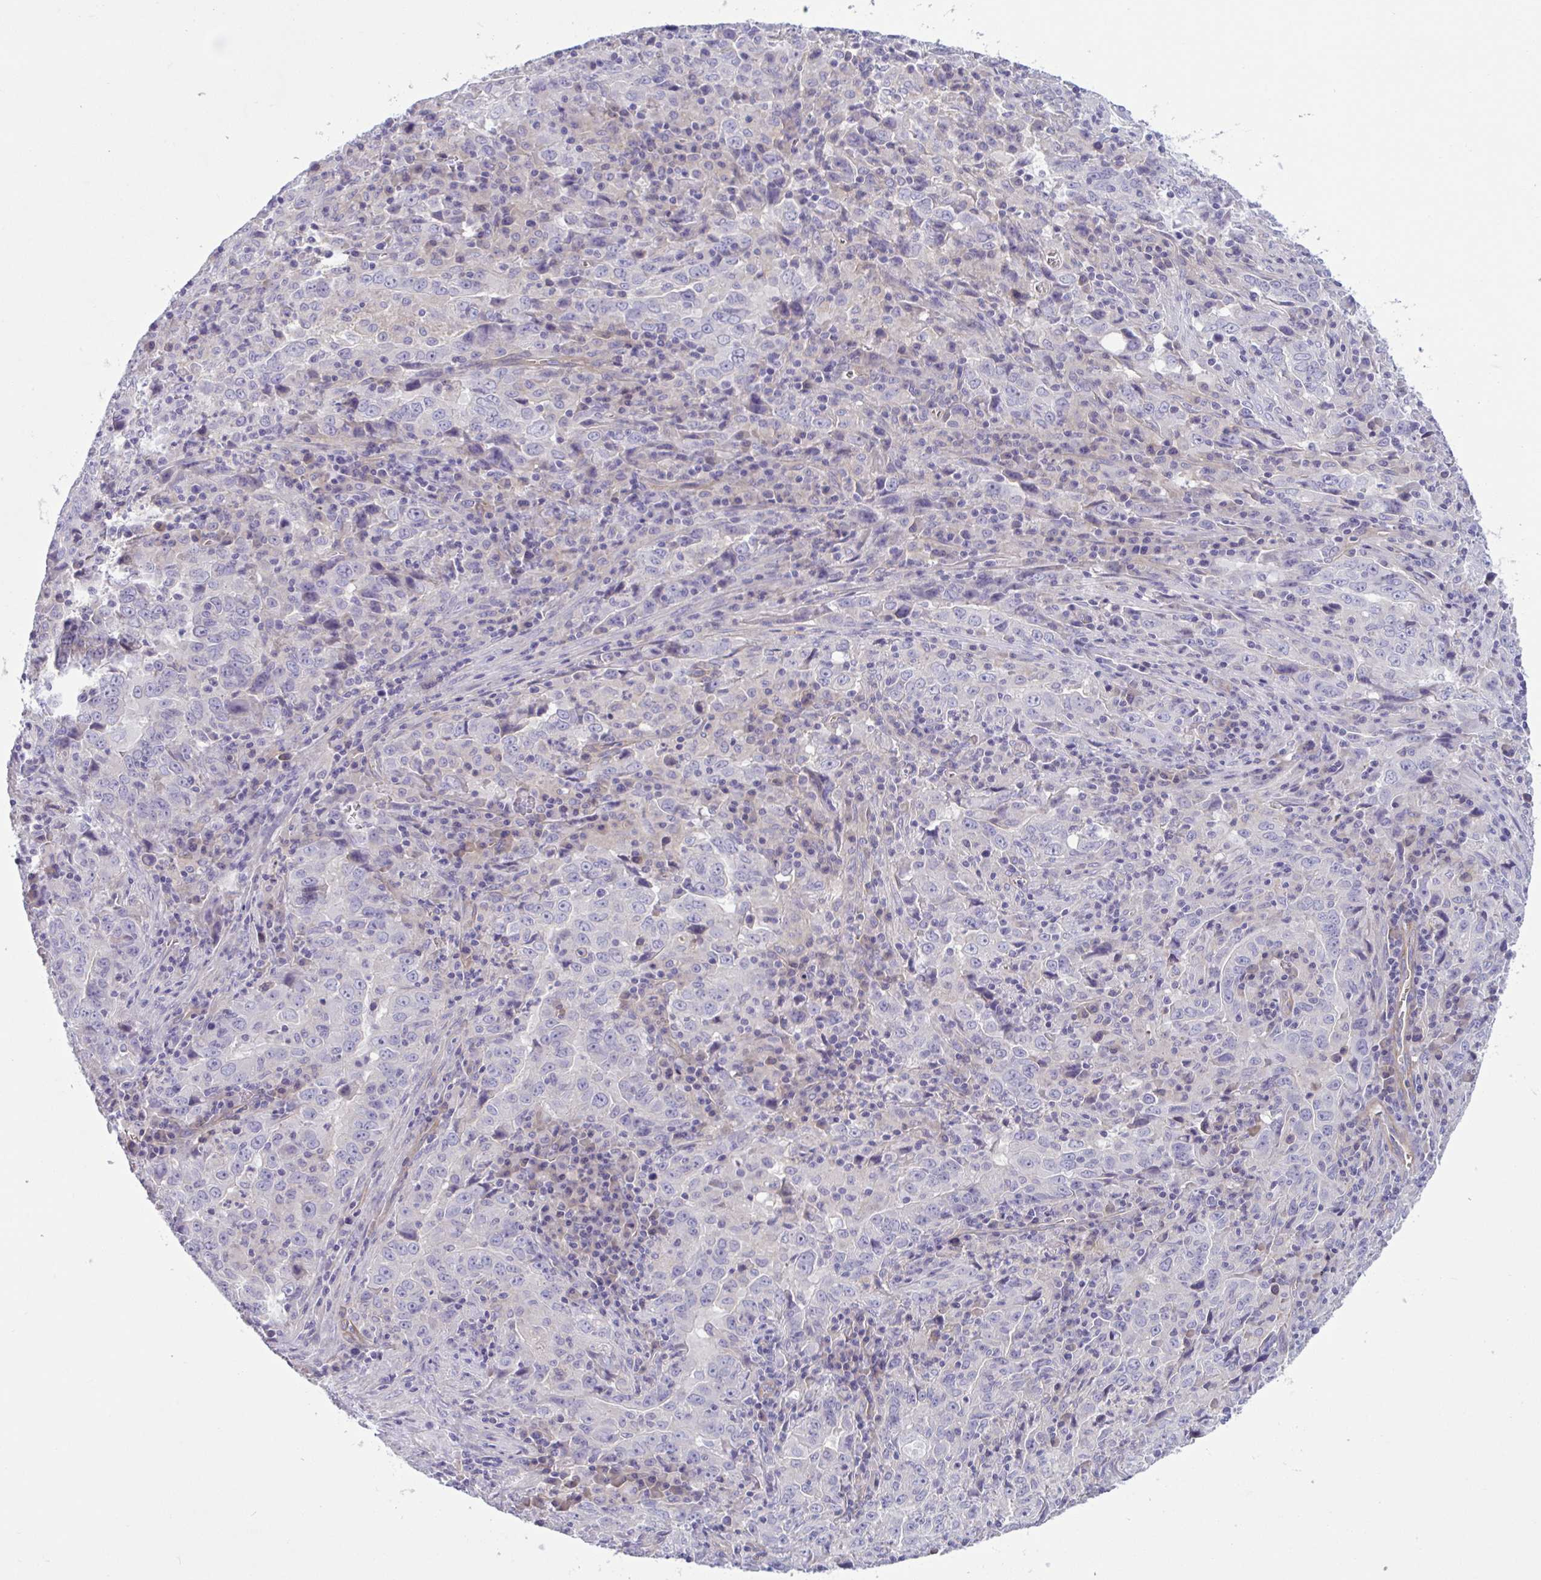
{"staining": {"intensity": "negative", "quantity": "none", "location": "none"}, "tissue": "lung cancer", "cell_type": "Tumor cells", "image_type": "cancer", "snomed": [{"axis": "morphology", "description": "Adenocarcinoma, NOS"}, {"axis": "topography", "description": "Lung"}], "caption": "DAB (3,3'-diaminobenzidine) immunohistochemical staining of lung cancer demonstrates no significant expression in tumor cells.", "gene": "TTC7B", "patient": {"sex": "male", "age": 67}}